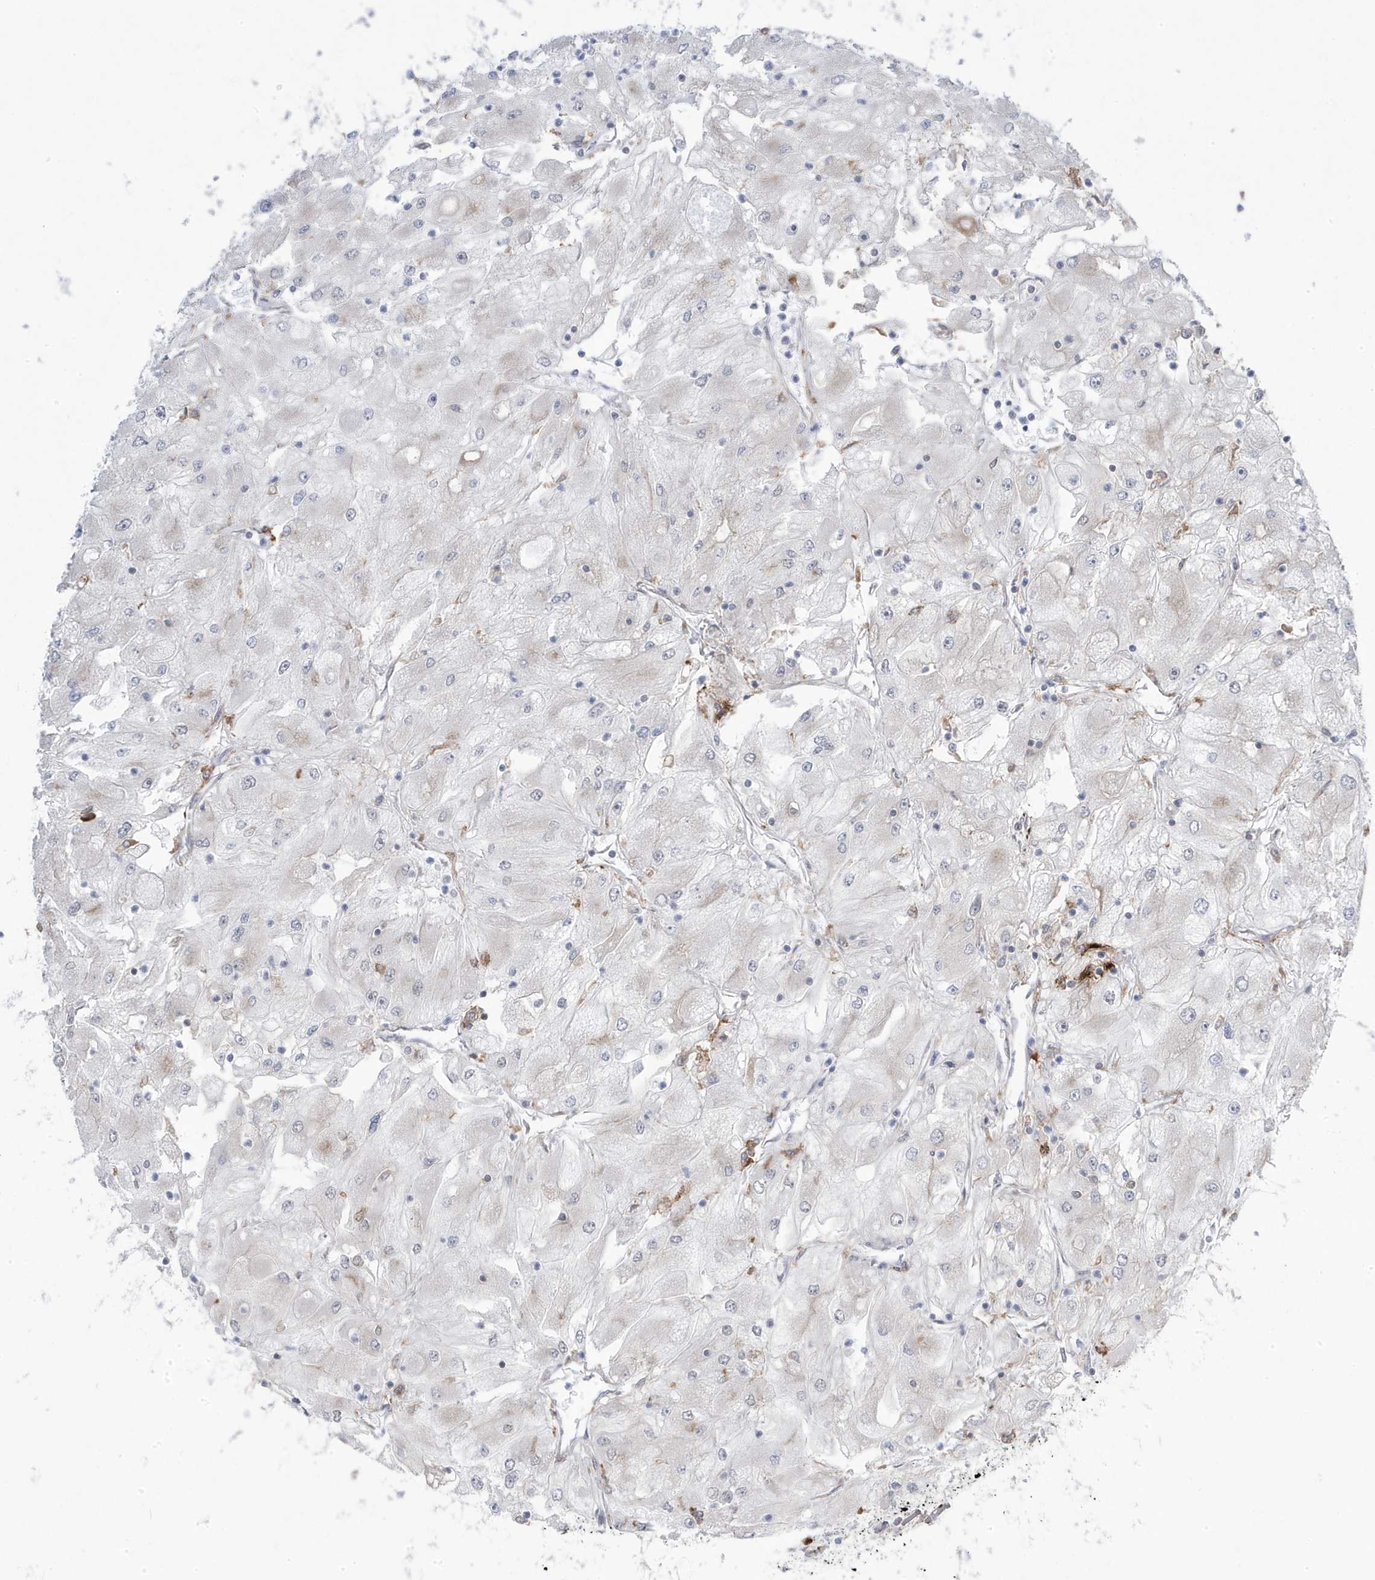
{"staining": {"intensity": "negative", "quantity": "none", "location": "none"}, "tissue": "renal cancer", "cell_type": "Tumor cells", "image_type": "cancer", "snomed": [{"axis": "morphology", "description": "Adenocarcinoma, NOS"}, {"axis": "topography", "description": "Kidney"}], "caption": "The photomicrograph displays no staining of tumor cells in renal adenocarcinoma.", "gene": "ADAMTSL3", "patient": {"sex": "male", "age": 80}}